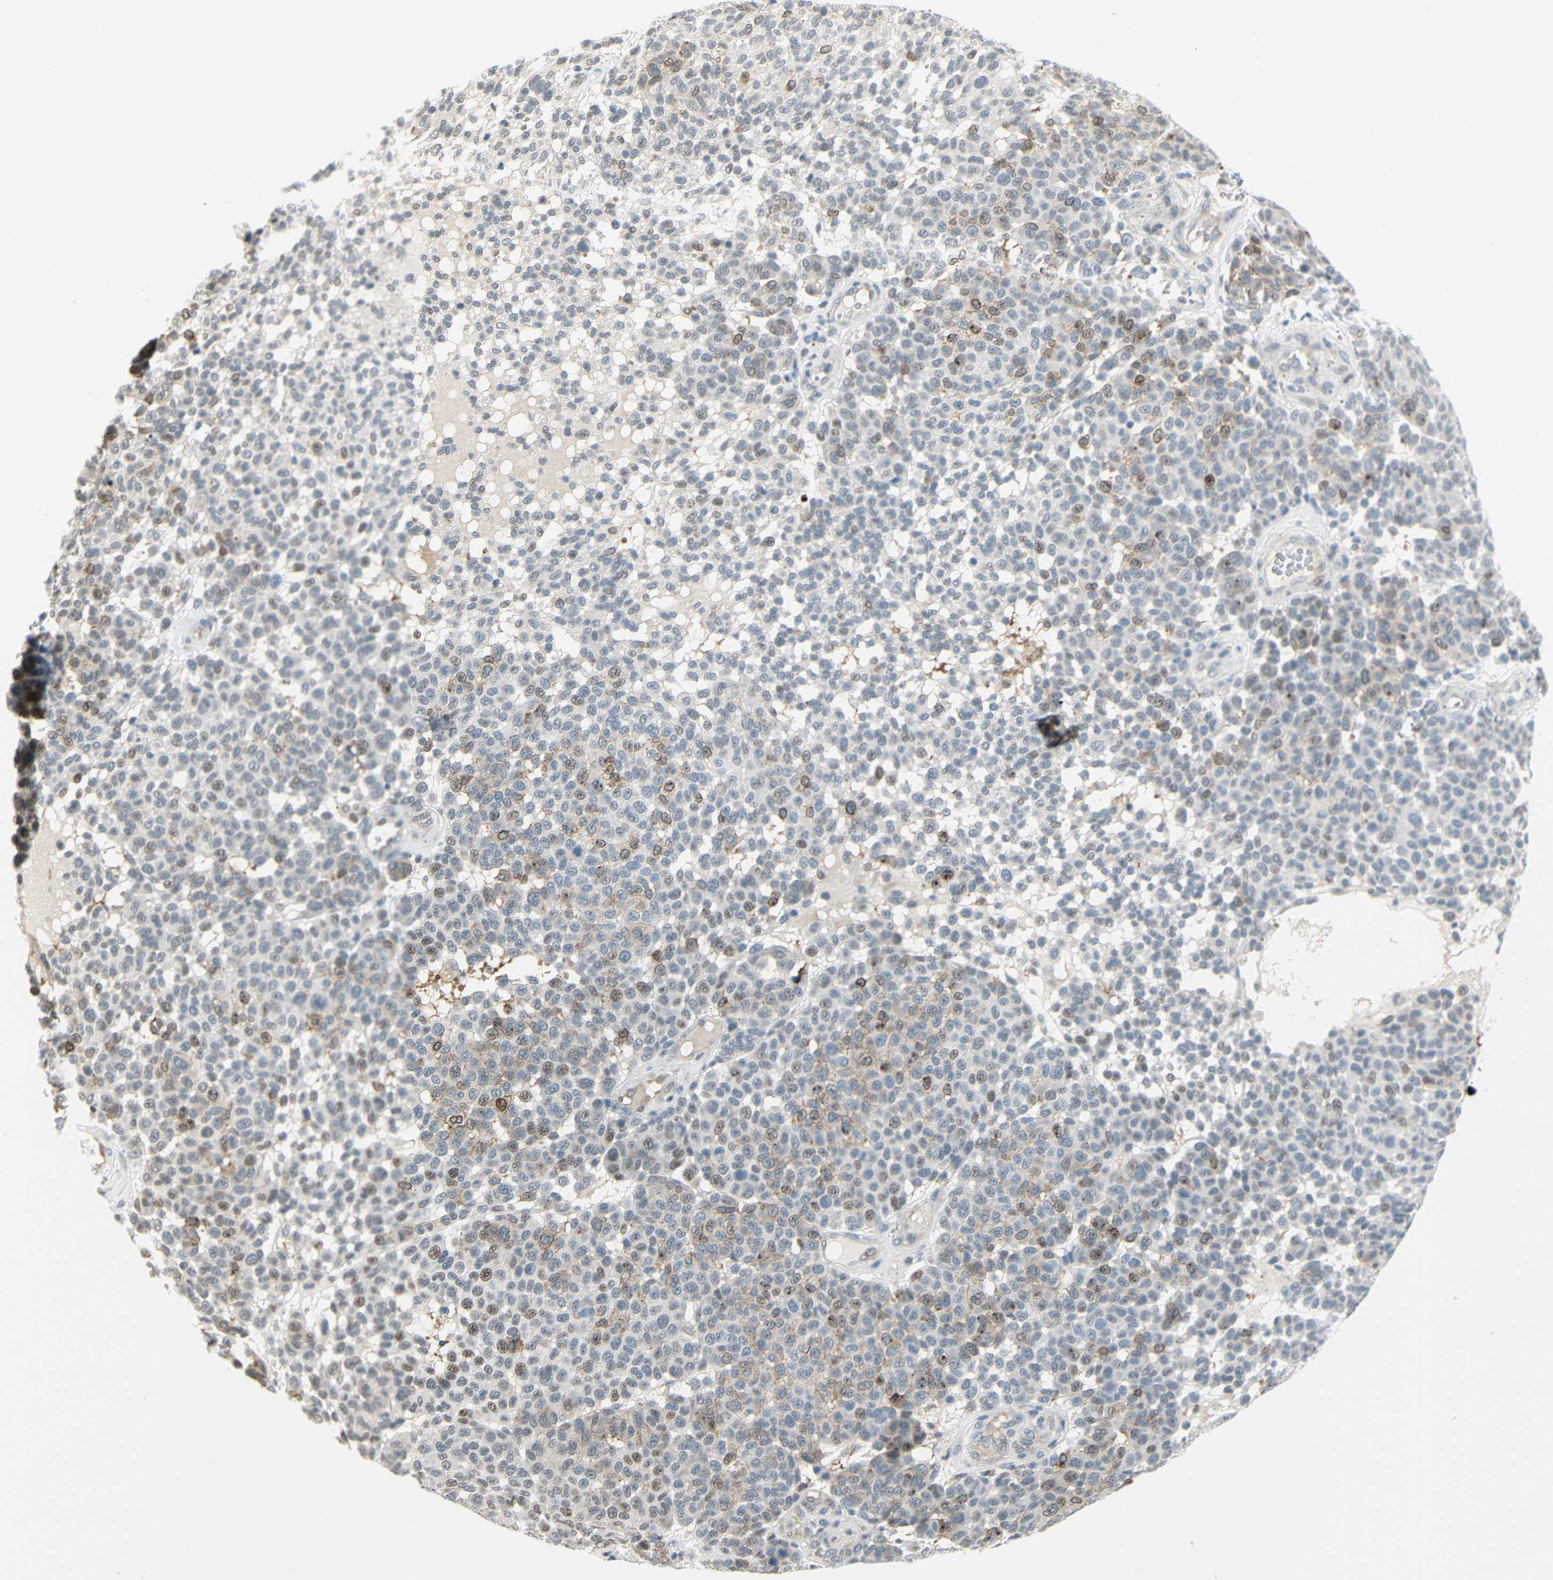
{"staining": {"intensity": "moderate", "quantity": "<25%", "location": "cytoplasmic/membranous,nuclear"}, "tissue": "melanoma", "cell_type": "Tumor cells", "image_type": "cancer", "snomed": [{"axis": "morphology", "description": "Malignant melanoma, NOS"}, {"axis": "topography", "description": "Skin"}], "caption": "Tumor cells demonstrate low levels of moderate cytoplasmic/membranous and nuclear positivity in about <25% of cells in human melanoma.", "gene": "IMPG2", "patient": {"sex": "male", "age": 59}}